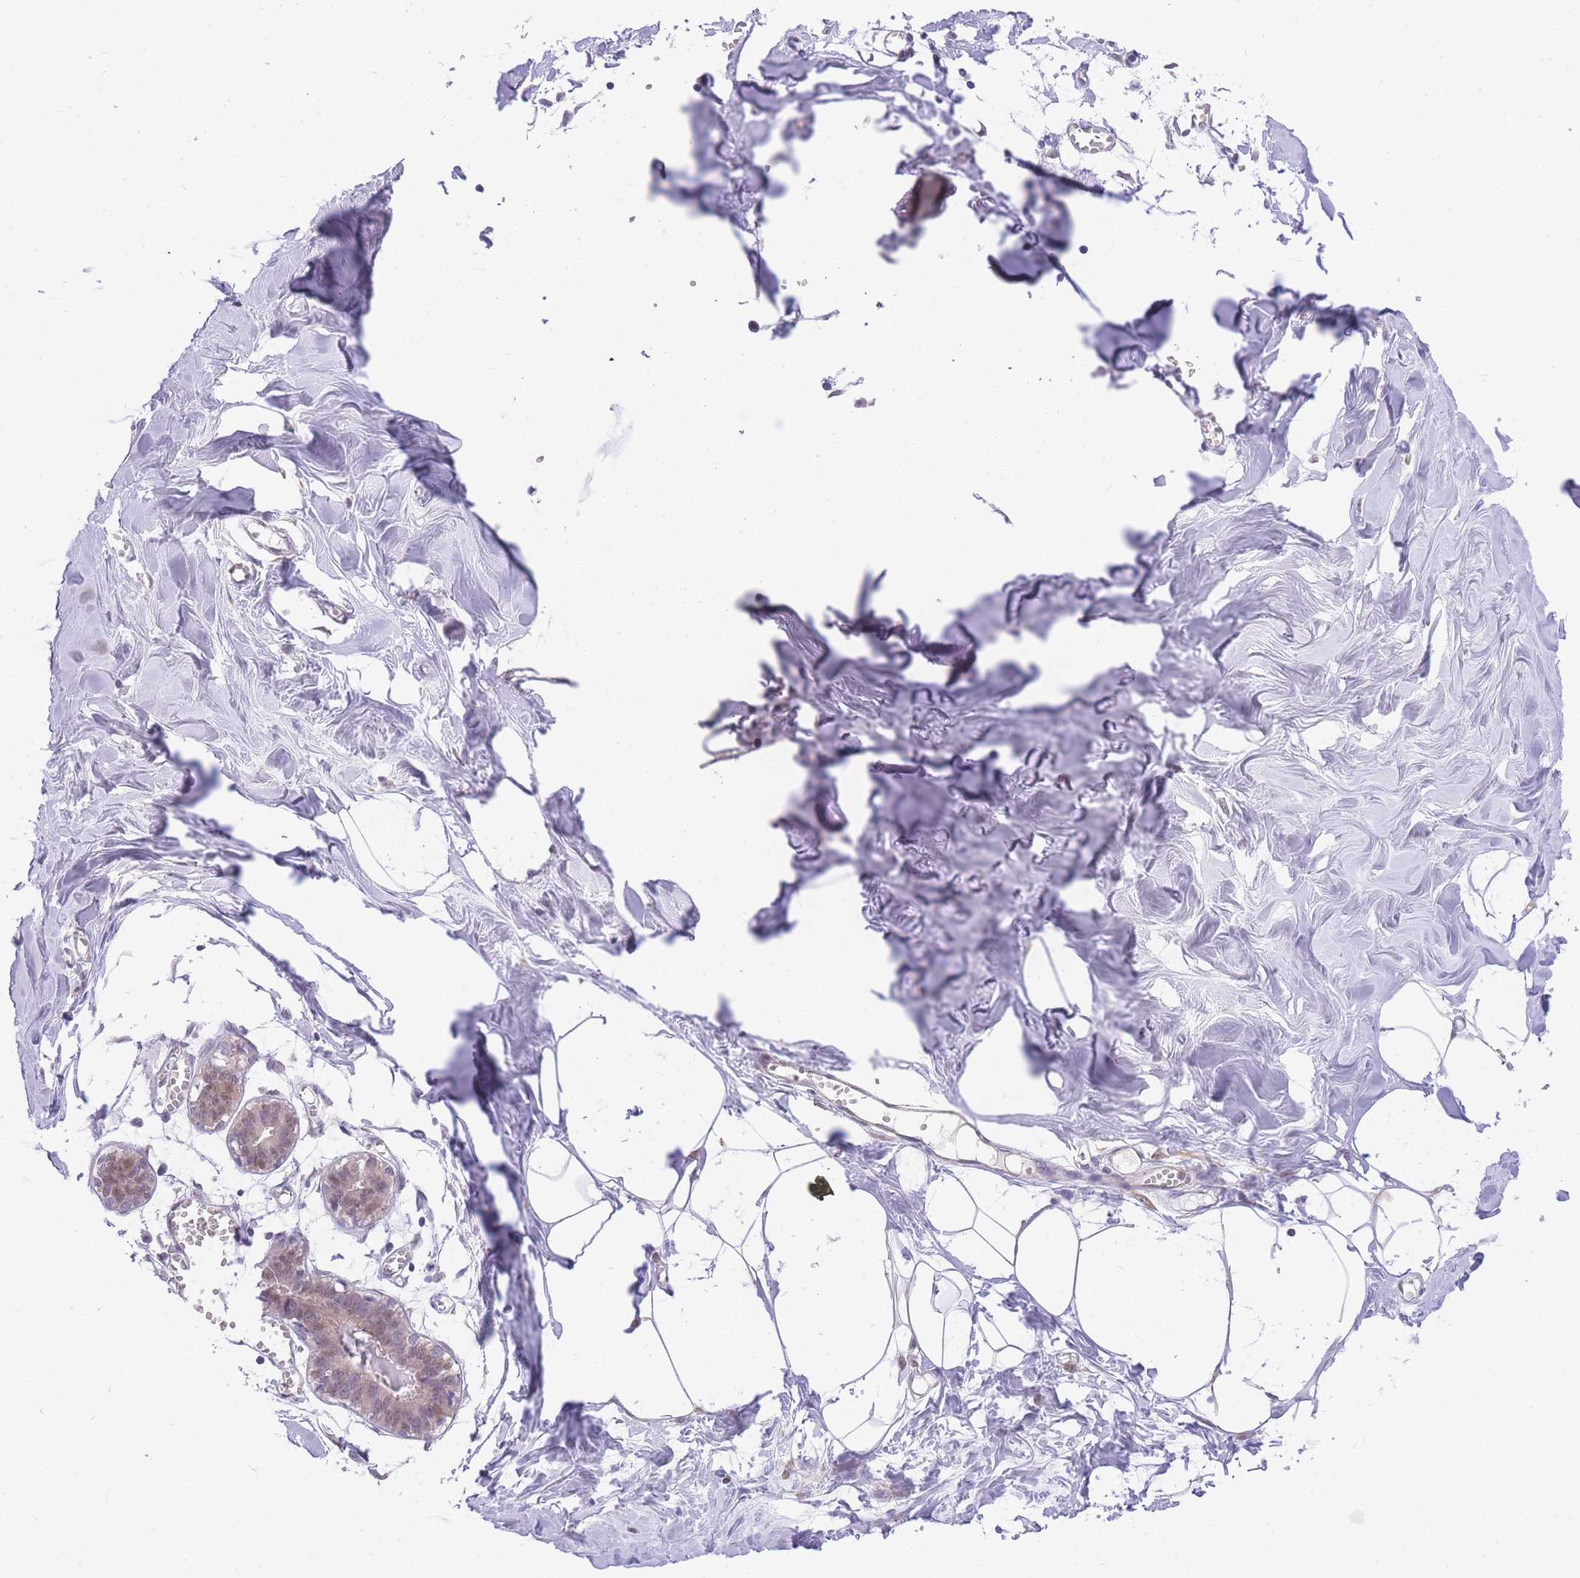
{"staining": {"intensity": "negative", "quantity": "none", "location": "none"}, "tissue": "breast", "cell_type": "Adipocytes", "image_type": "normal", "snomed": [{"axis": "morphology", "description": "Normal tissue, NOS"}, {"axis": "topography", "description": "Breast"}], "caption": "Breast was stained to show a protein in brown. There is no significant expression in adipocytes. (DAB IHC visualized using brightfield microscopy, high magnification).", "gene": "S100PBP", "patient": {"sex": "female", "age": 27}}